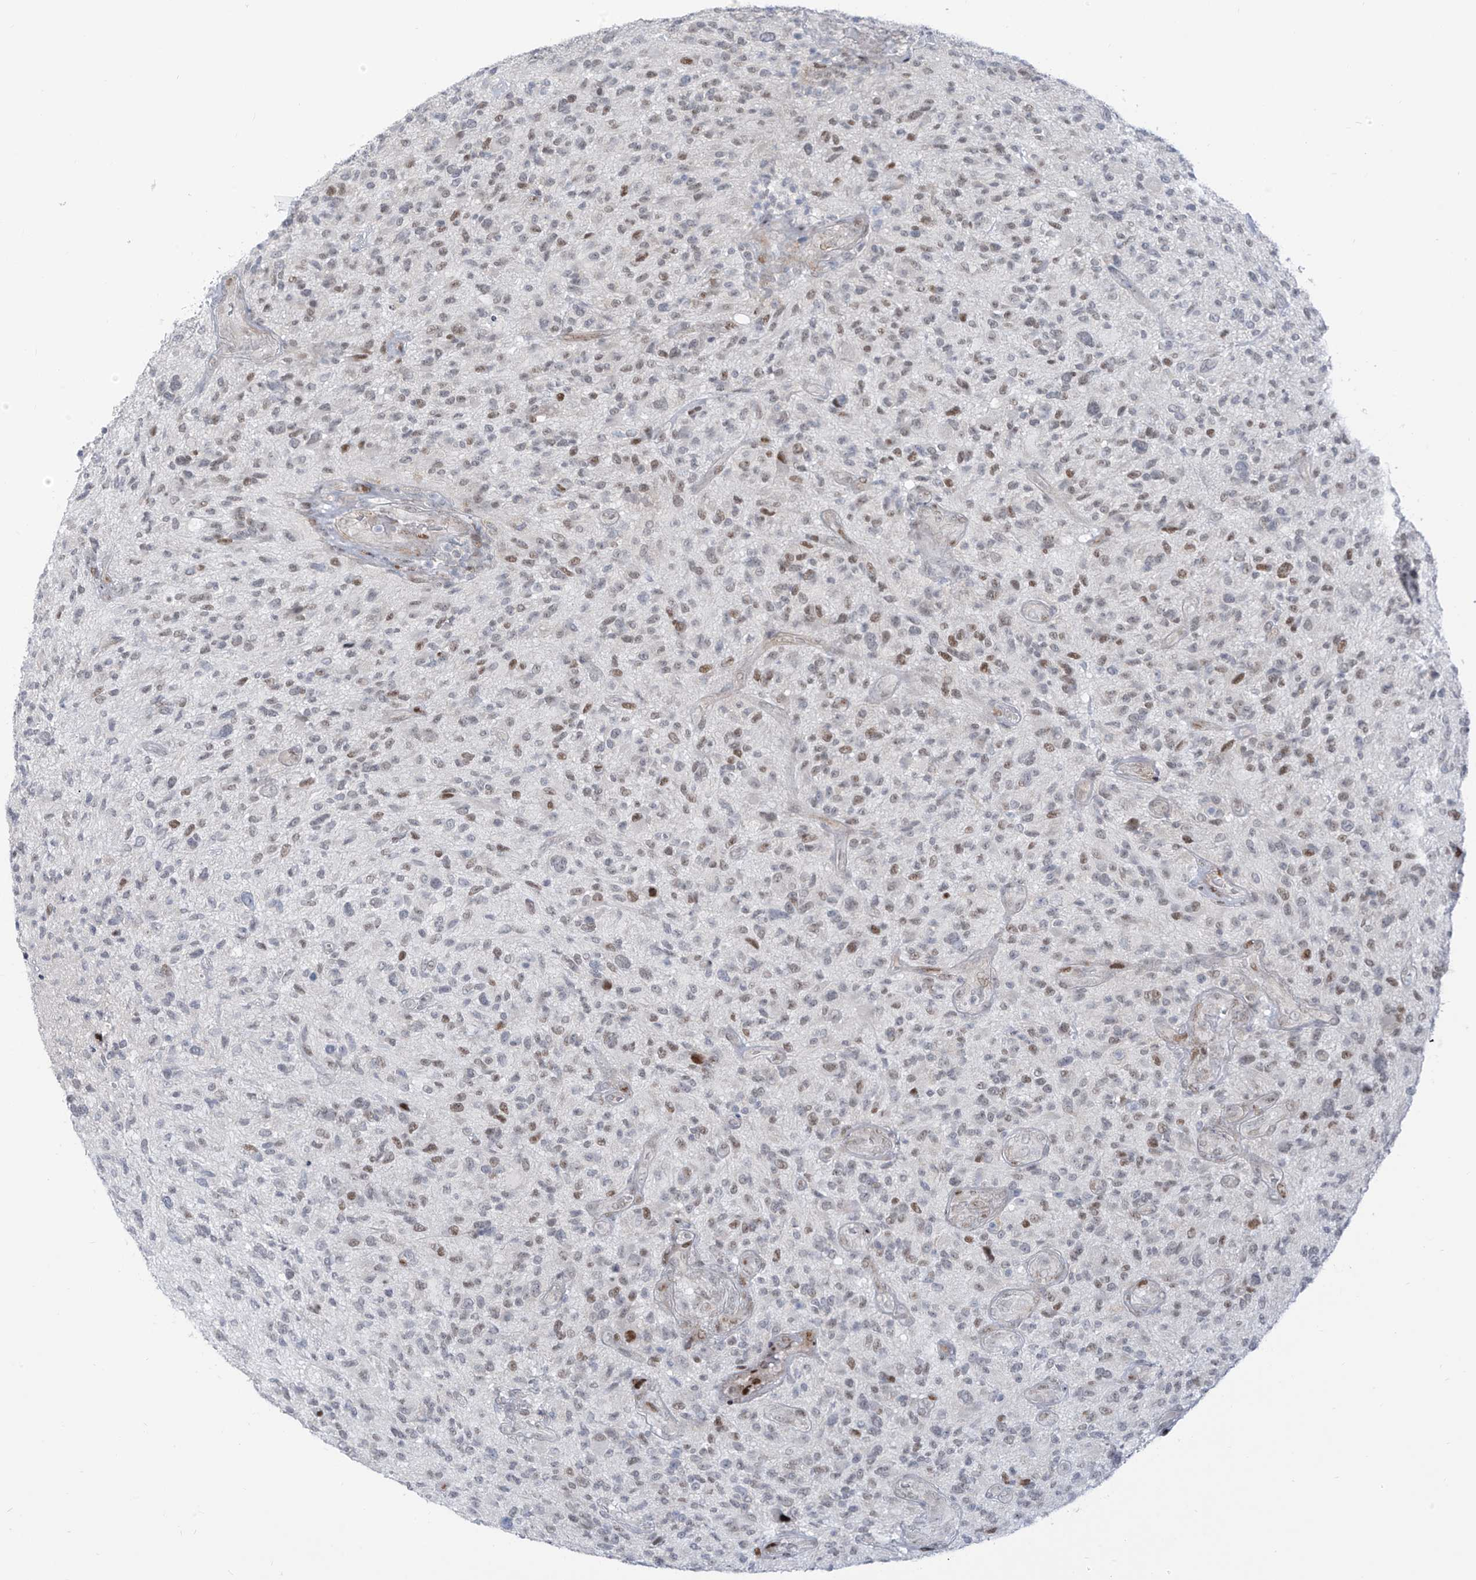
{"staining": {"intensity": "moderate", "quantity": "25%-75%", "location": "nuclear"}, "tissue": "glioma", "cell_type": "Tumor cells", "image_type": "cancer", "snomed": [{"axis": "morphology", "description": "Glioma, malignant, High grade"}, {"axis": "topography", "description": "Brain"}], "caption": "IHC image of glioma stained for a protein (brown), which demonstrates medium levels of moderate nuclear staining in approximately 25%-75% of tumor cells.", "gene": "LIN9", "patient": {"sex": "male", "age": 47}}